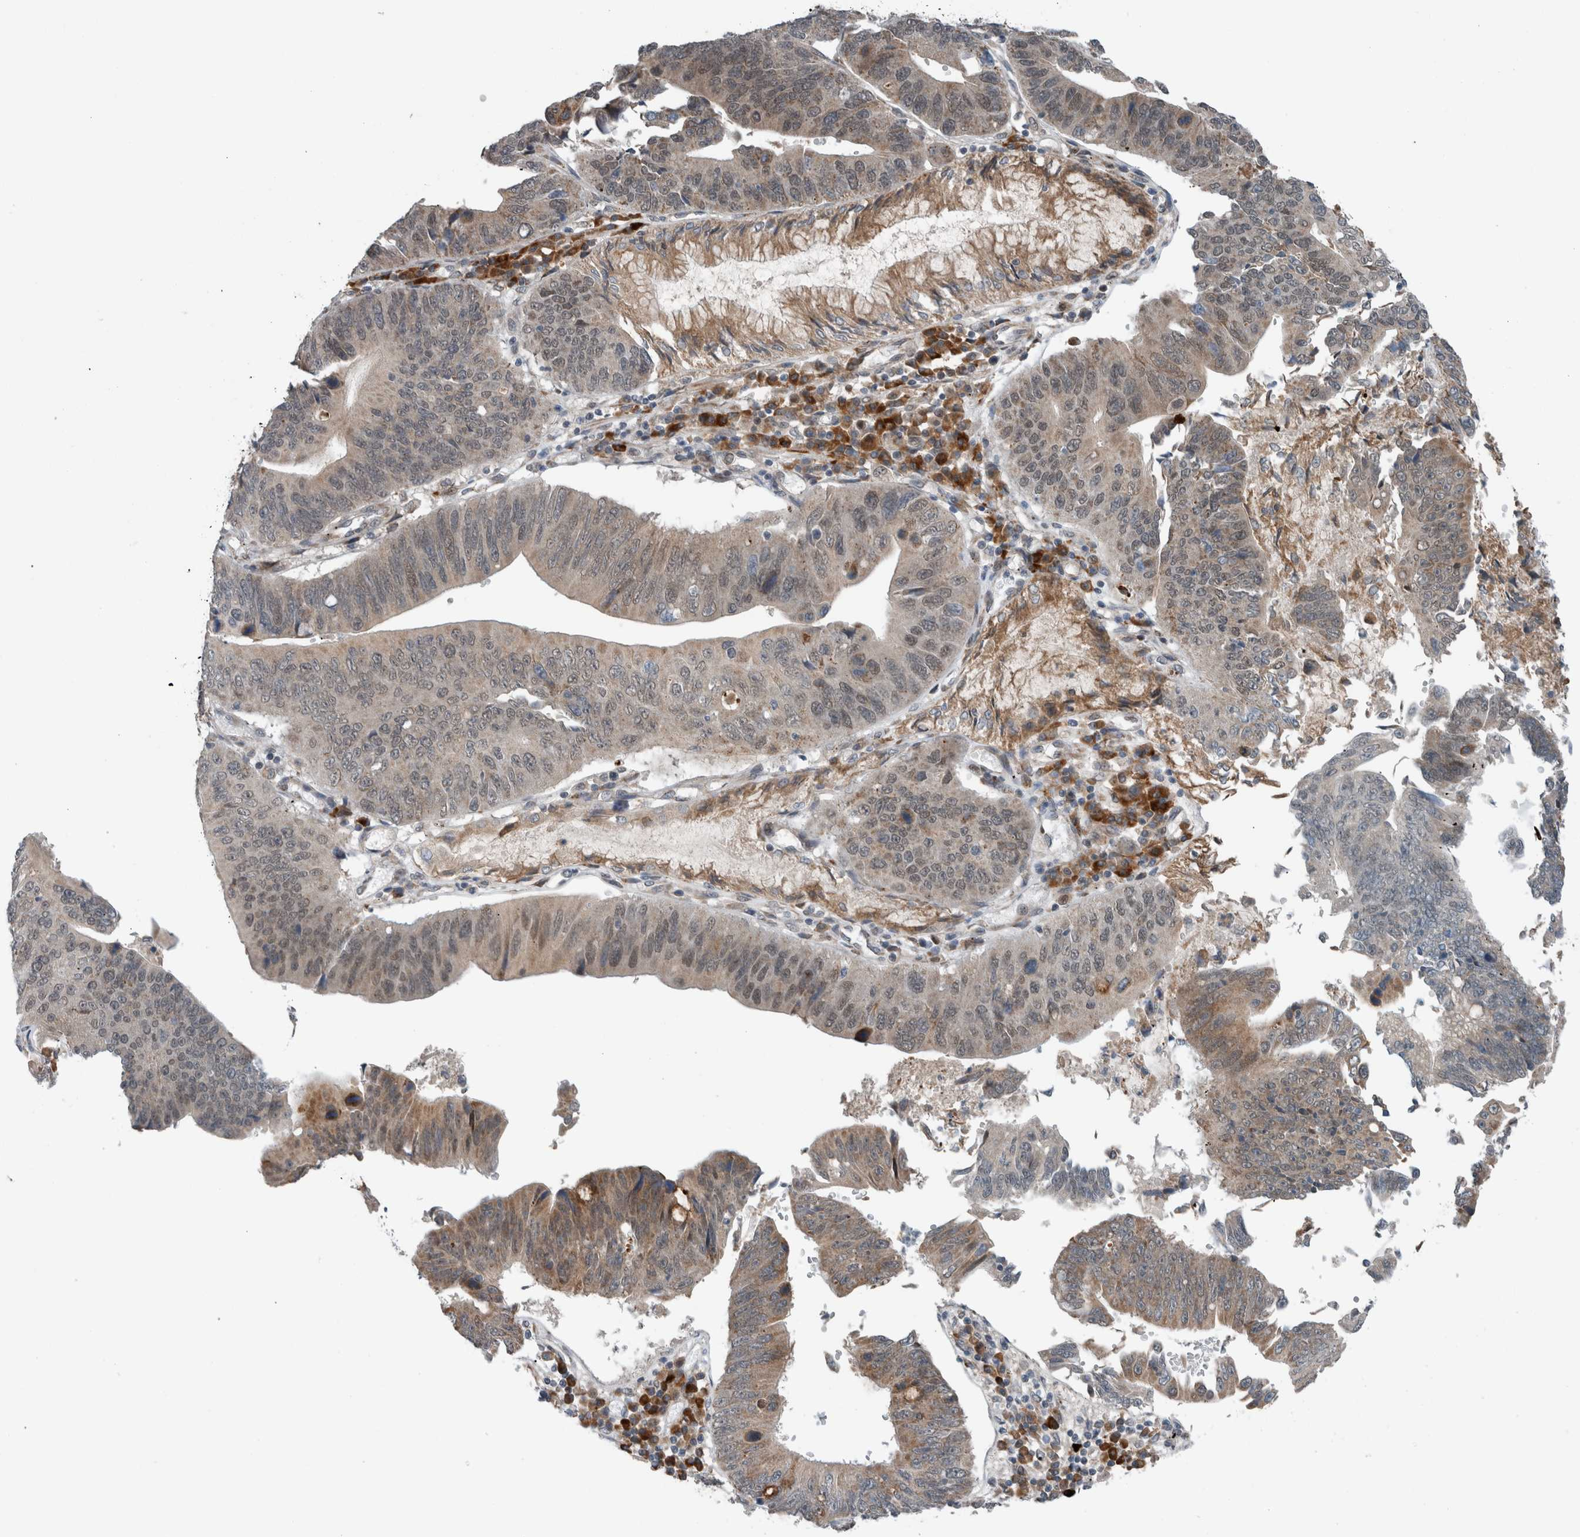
{"staining": {"intensity": "weak", "quantity": "<25%", "location": "cytoplasmic/membranous"}, "tissue": "stomach cancer", "cell_type": "Tumor cells", "image_type": "cancer", "snomed": [{"axis": "morphology", "description": "Adenocarcinoma, NOS"}, {"axis": "topography", "description": "Stomach"}], "caption": "An image of human stomach adenocarcinoma is negative for staining in tumor cells. (Brightfield microscopy of DAB (3,3'-diaminobenzidine) immunohistochemistry (IHC) at high magnification).", "gene": "GBA2", "patient": {"sex": "male", "age": 59}}